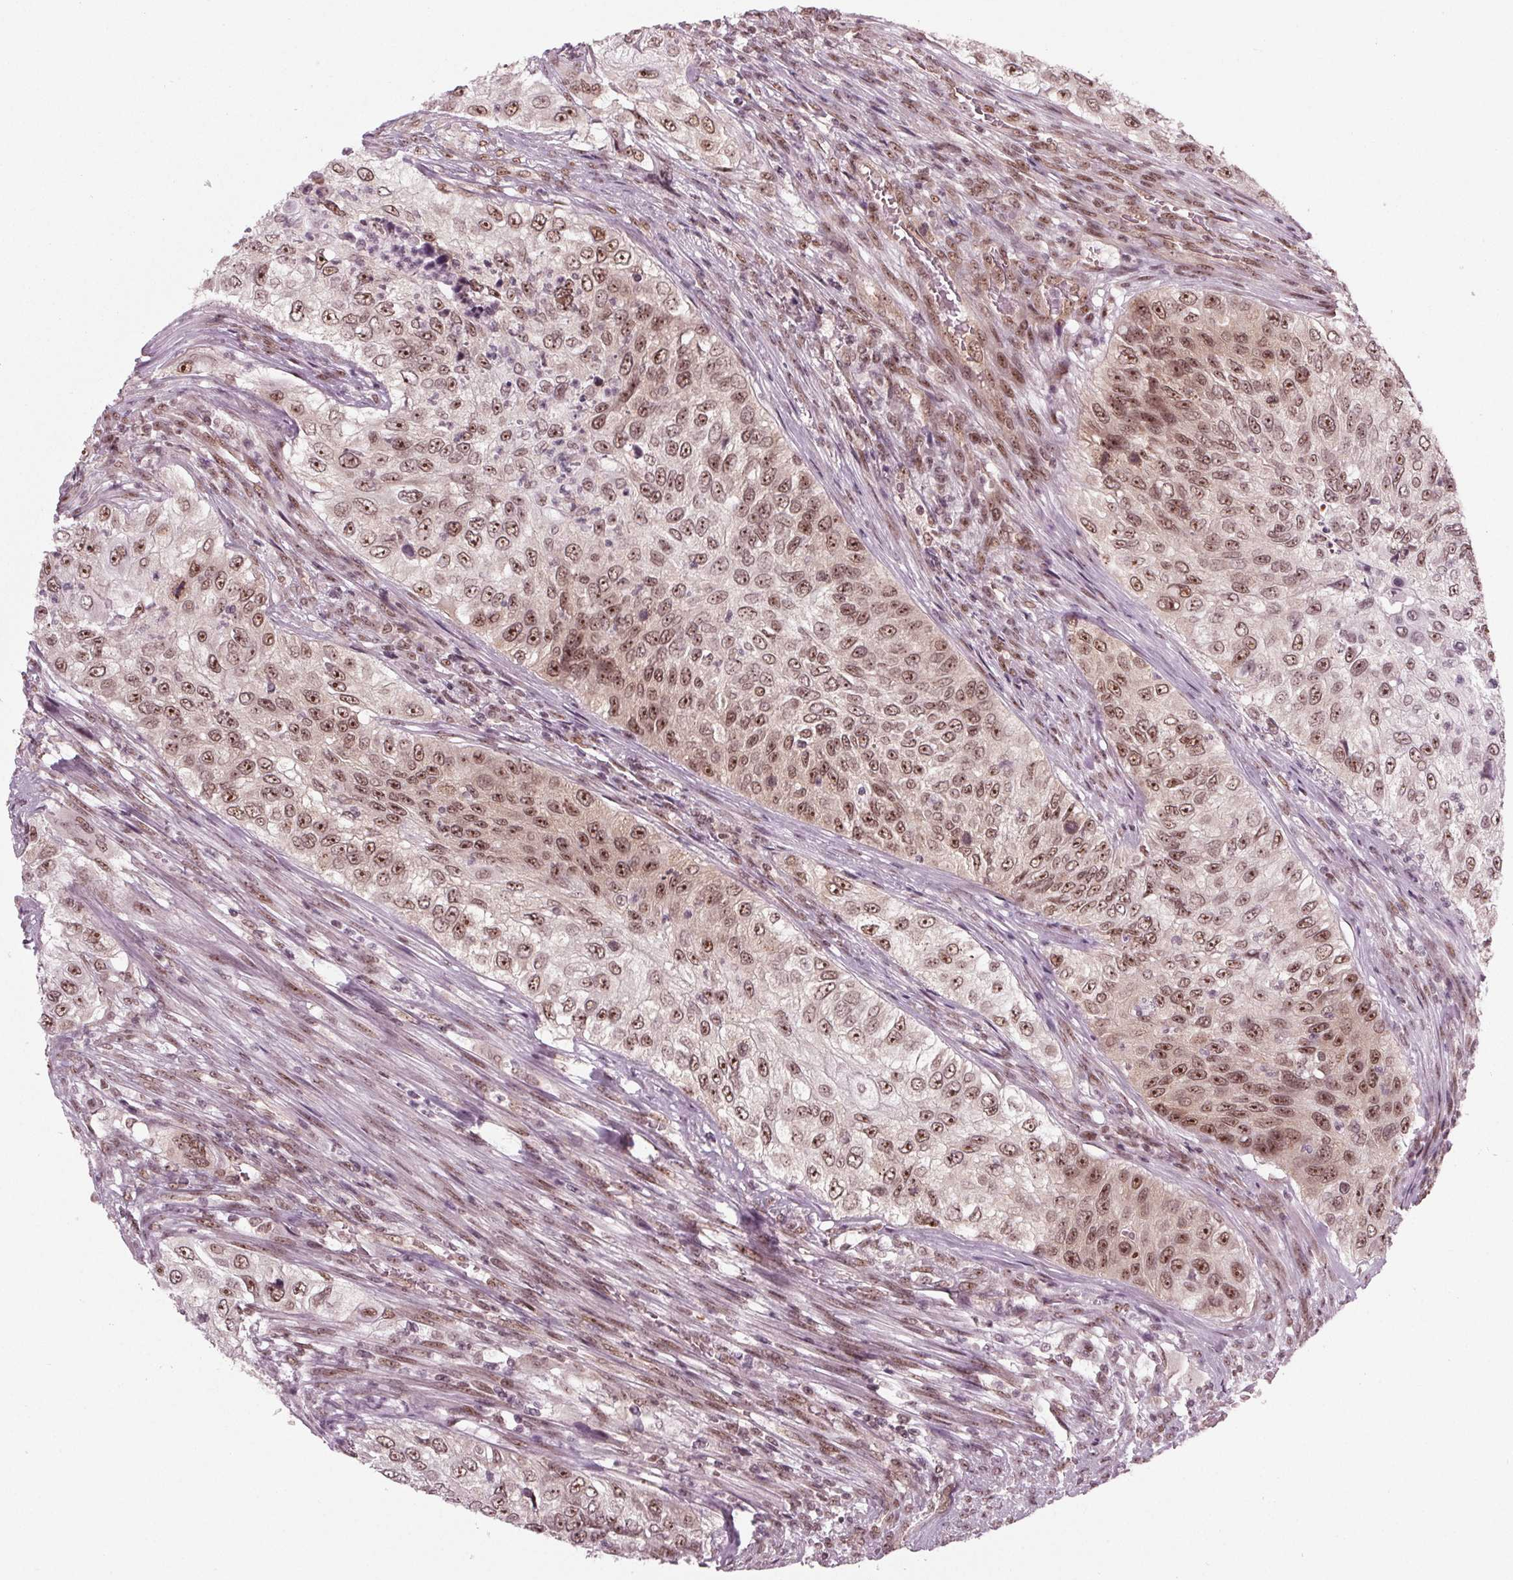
{"staining": {"intensity": "moderate", "quantity": ">75%", "location": "nuclear"}, "tissue": "urothelial cancer", "cell_type": "Tumor cells", "image_type": "cancer", "snomed": [{"axis": "morphology", "description": "Urothelial carcinoma, High grade"}, {"axis": "topography", "description": "Urinary bladder"}], "caption": "This is an image of IHC staining of urothelial cancer, which shows moderate staining in the nuclear of tumor cells.", "gene": "DDX41", "patient": {"sex": "female", "age": 60}}